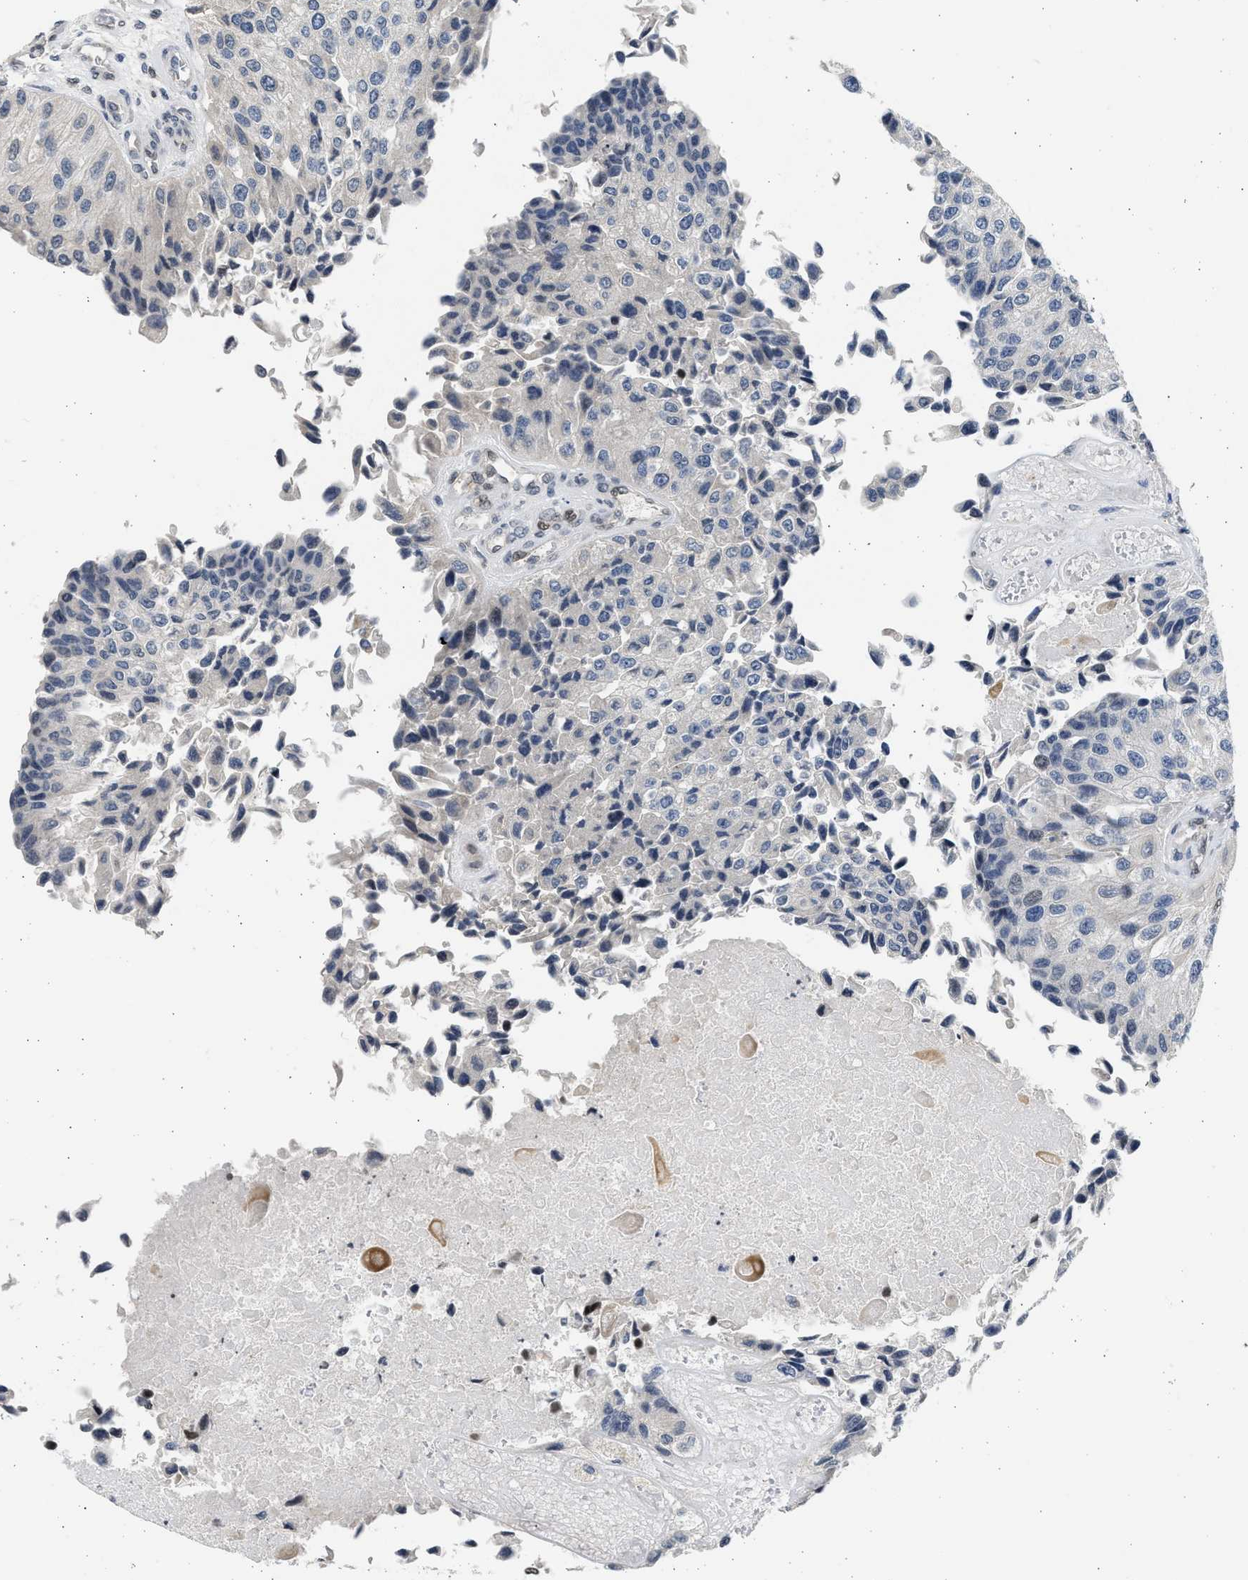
{"staining": {"intensity": "negative", "quantity": "none", "location": "none"}, "tissue": "urothelial cancer", "cell_type": "Tumor cells", "image_type": "cancer", "snomed": [{"axis": "morphology", "description": "Urothelial carcinoma, High grade"}, {"axis": "topography", "description": "Kidney"}, {"axis": "topography", "description": "Urinary bladder"}], "caption": "Immunohistochemistry image of neoplastic tissue: human urothelial cancer stained with DAB (3,3'-diaminobenzidine) reveals no significant protein staining in tumor cells. (DAB (3,3'-diaminobenzidine) IHC with hematoxylin counter stain).", "gene": "HMGN3", "patient": {"sex": "male", "age": 77}}